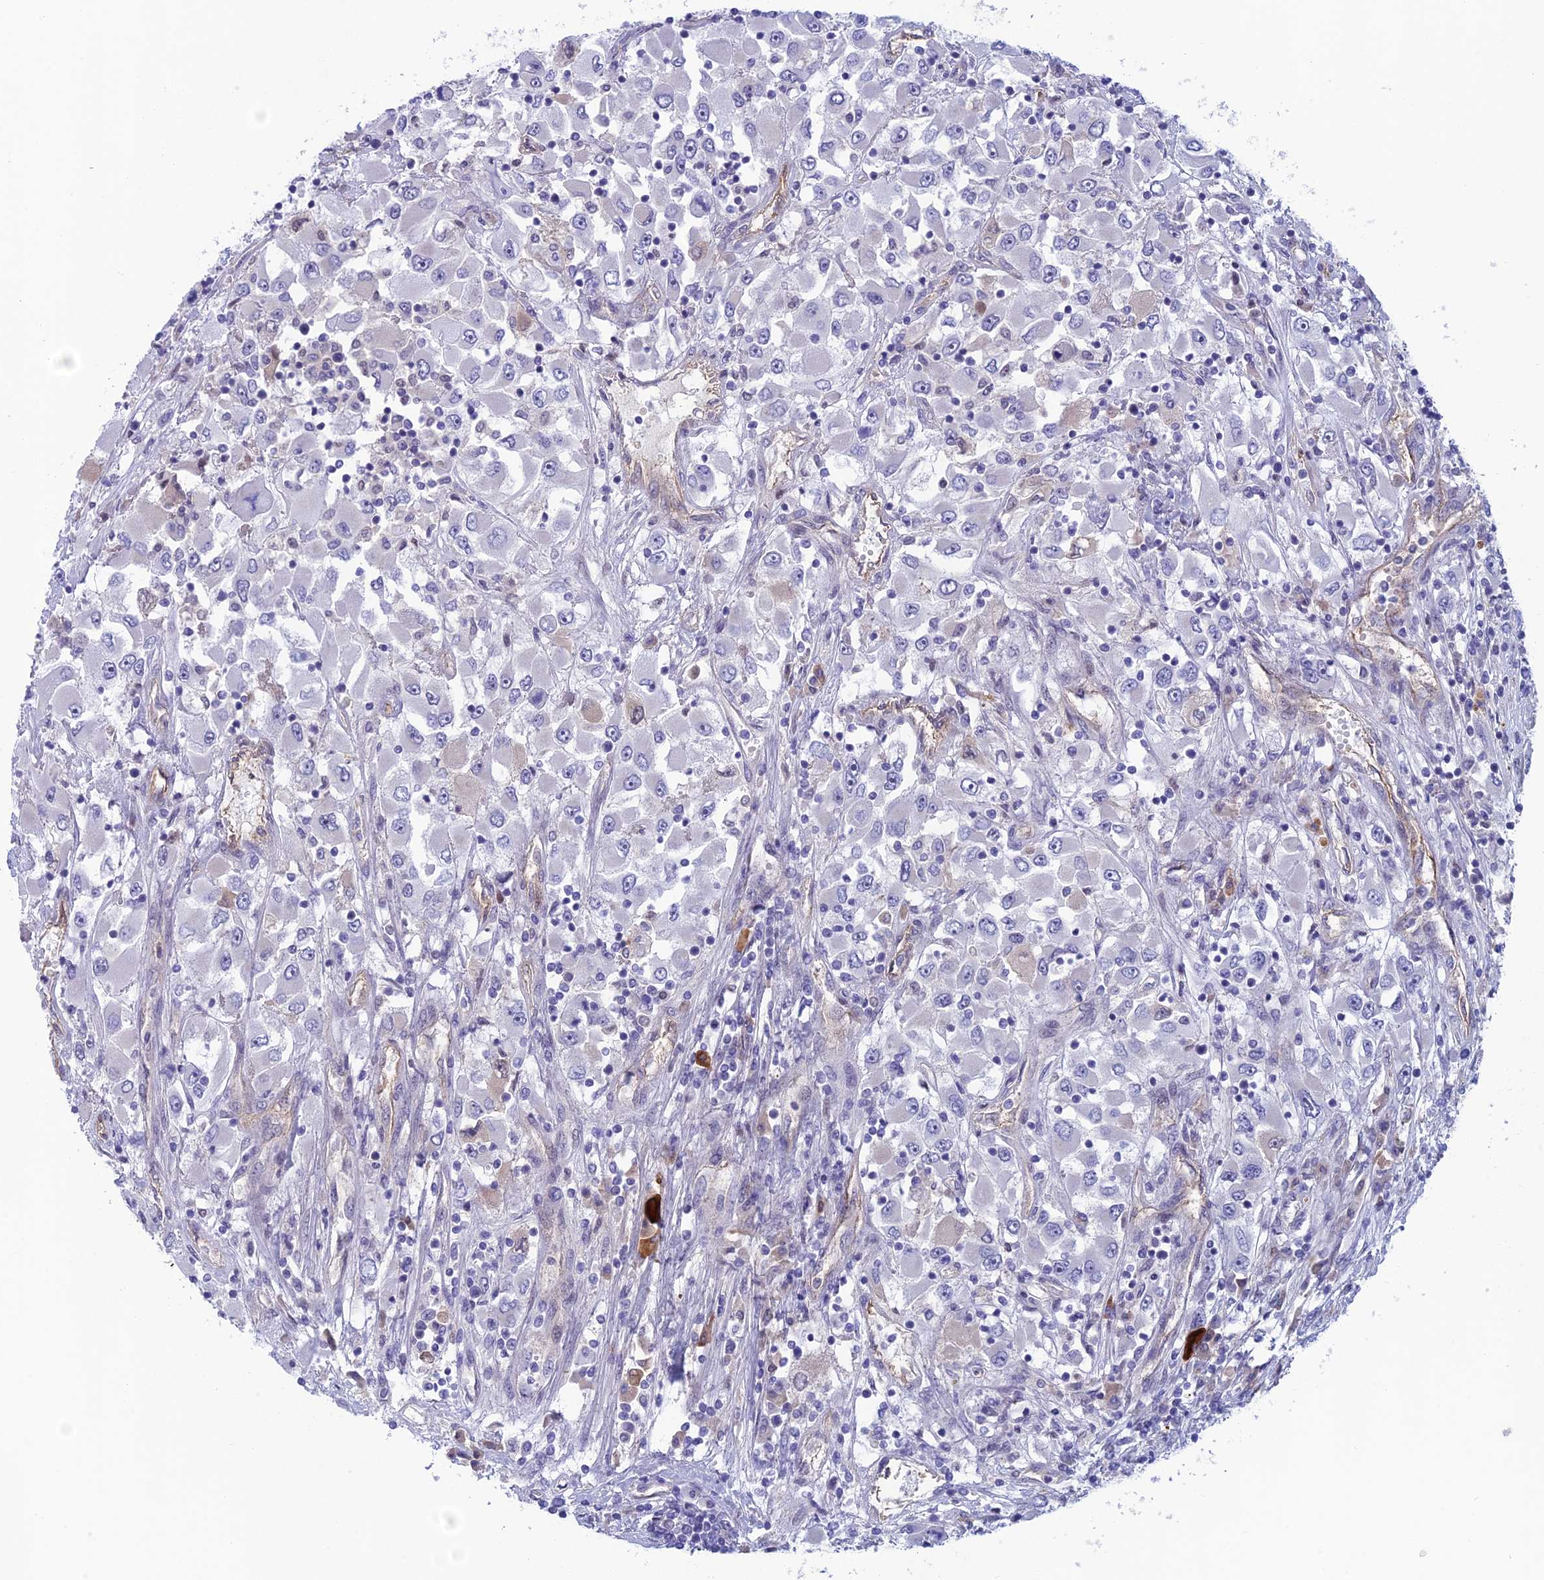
{"staining": {"intensity": "negative", "quantity": "none", "location": "none"}, "tissue": "renal cancer", "cell_type": "Tumor cells", "image_type": "cancer", "snomed": [{"axis": "morphology", "description": "Adenocarcinoma, NOS"}, {"axis": "topography", "description": "Kidney"}], "caption": "An image of human renal adenocarcinoma is negative for staining in tumor cells.", "gene": "FKBPL", "patient": {"sex": "female", "age": 52}}